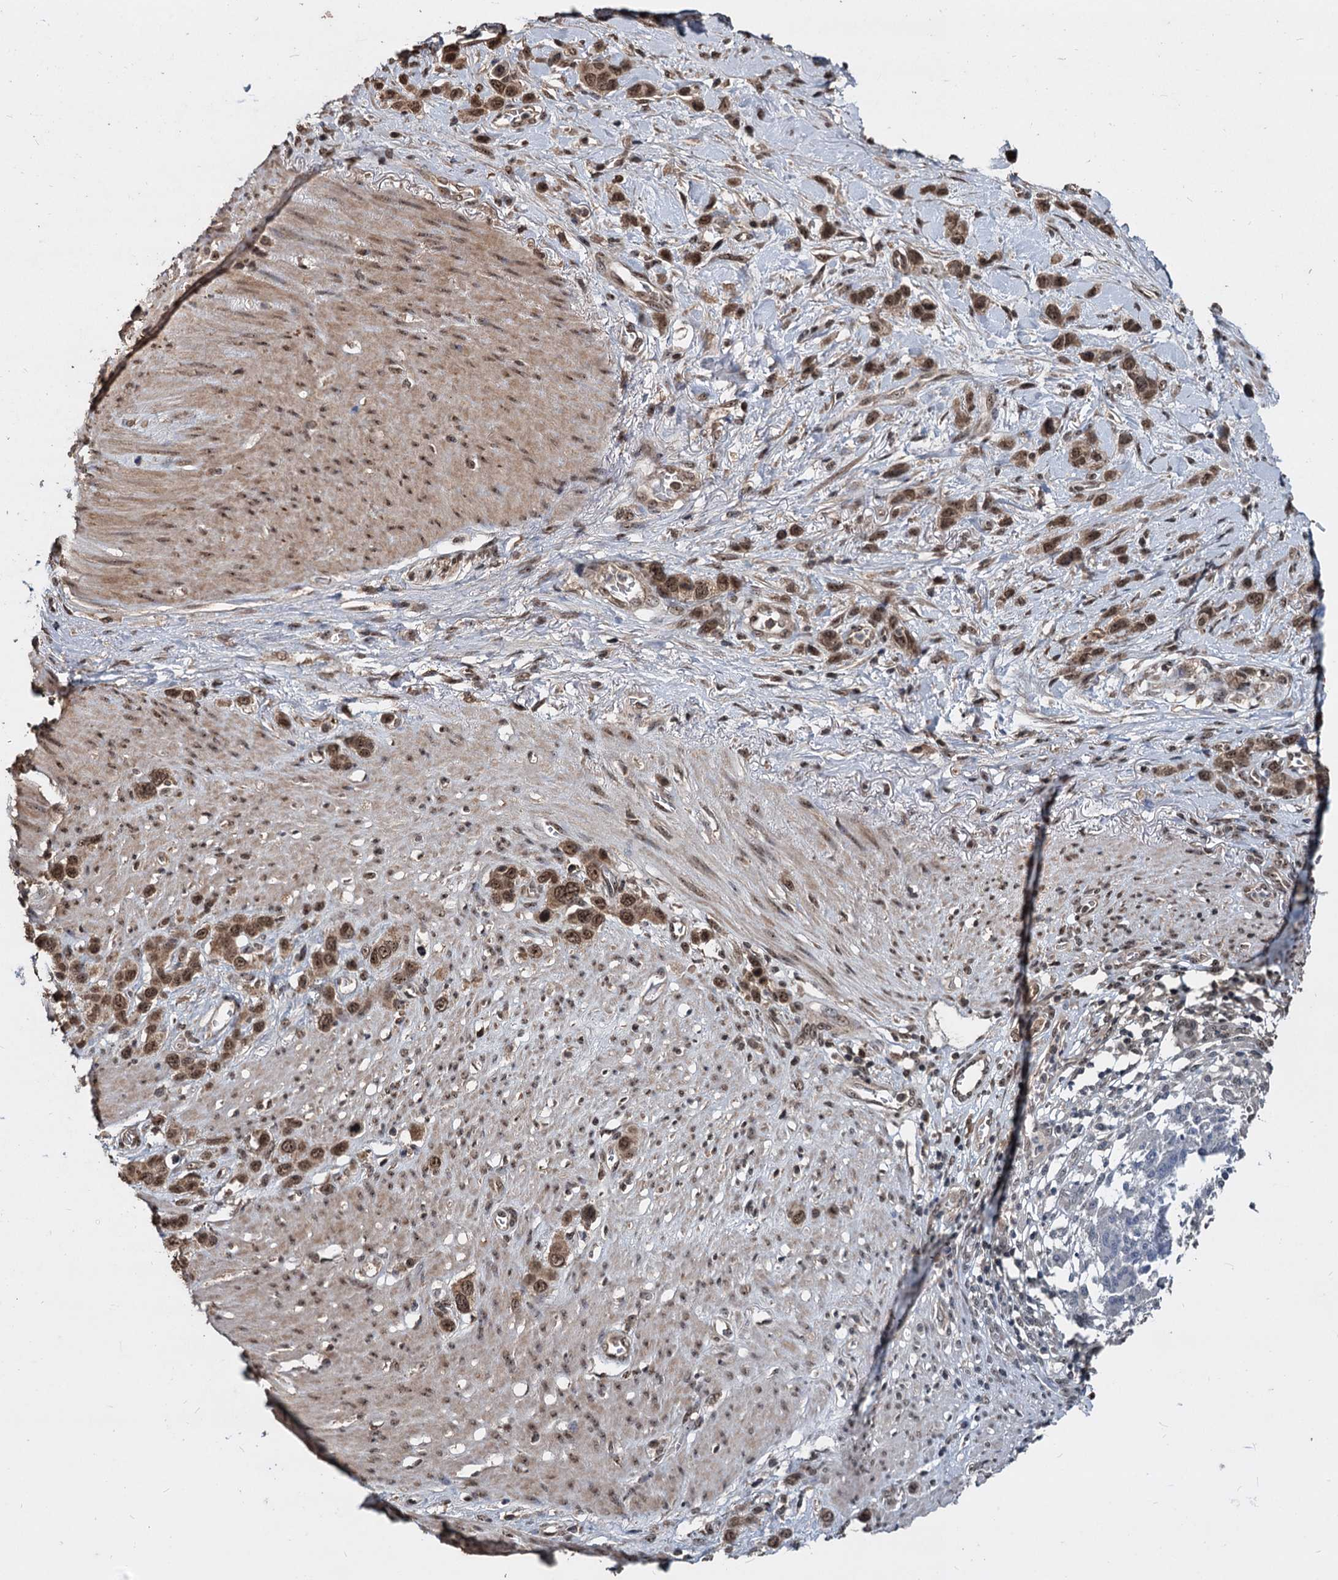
{"staining": {"intensity": "moderate", "quantity": ">75%", "location": "nuclear"}, "tissue": "stomach cancer", "cell_type": "Tumor cells", "image_type": "cancer", "snomed": [{"axis": "morphology", "description": "Adenocarcinoma, NOS"}, {"axis": "morphology", "description": "Adenocarcinoma, High grade"}, {"axis": "topography", "description": "Stomach, upper"}, {"axis": "topography", "description": "Stomach, lower"}], "caption": "A brown stain shows moderate nuclear positivity of a protein in stomach cancer tumor cells.", "gene": "FAM216B", "patient": {"sex": "female", "age": 65}}